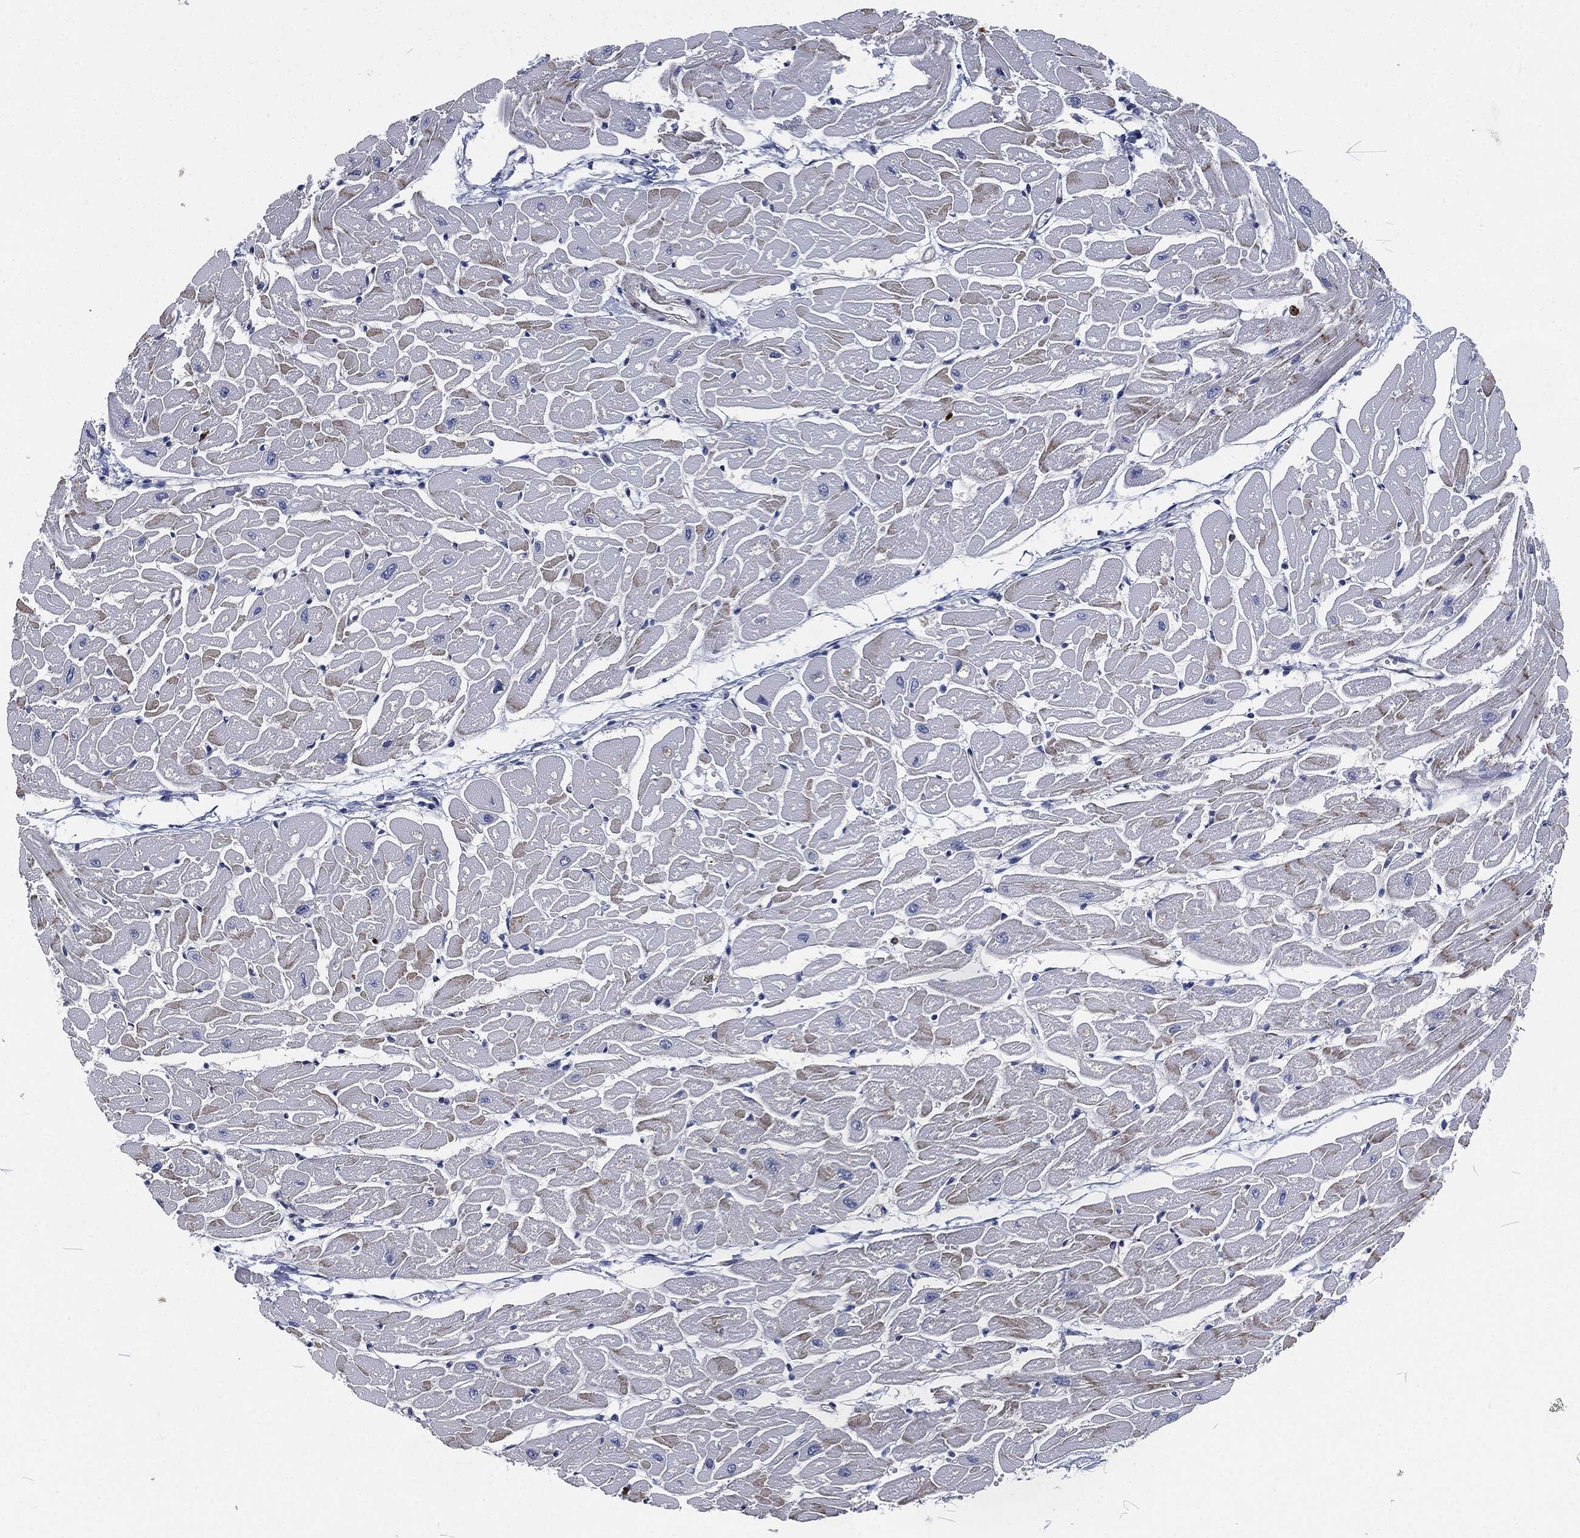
{"staining": {"intensity": "weak", "quantity": "<25%", "location": "cytoplasmic/membranous"}, "tissue": "heart muscle", "cell_type": "Cardiomyocytes", "image_type": "normal", "snomed": [{"axis": "morphology", "description": "Normal tissue, NOS"}, {"axis": "topography", "description": "Heart"}], "caption": "The histopathology image displays no significant expression in cardiomyocytes of heart muscle.", "gene": "MPO", "patient": {"sex": "male", "age": 57}}